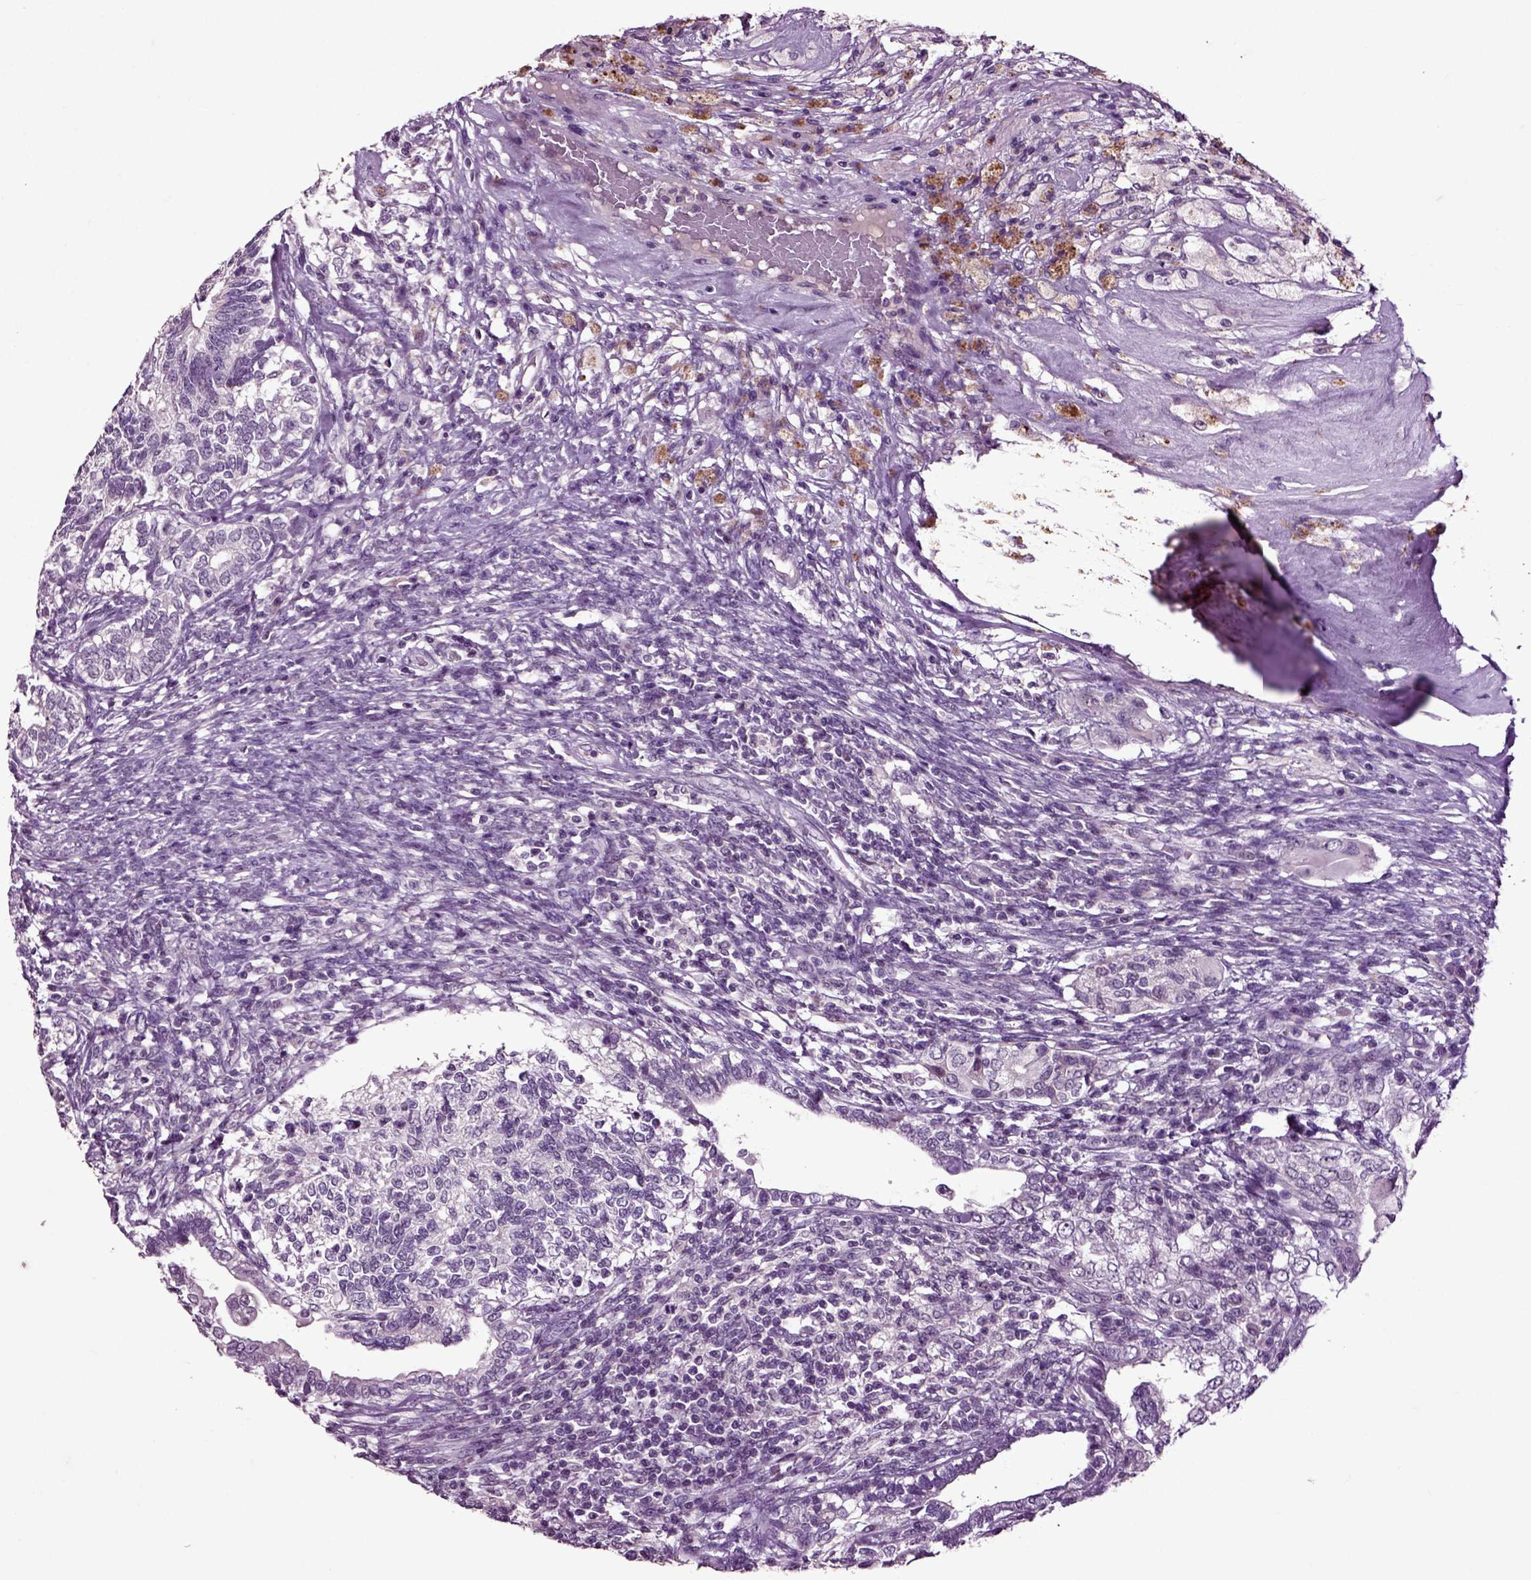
{"staining": {"intensity": "negative", "quantity": "none", "location": "none"}, "tissue": "testis cancer", "cell_type": "Tumor cells", "image_type": "cancer", "snomed": [{"axis": "morphology", "description": "Seminoma, NOS"}, {"axis": "morphology", "description": "Carcinoma, Embryonal, NOS"}, {"axis": "topography", "description": "Testis"}], "caption": "There is no significant positivity in tumor cells of testis cancer.", "gene": "CRHR1", "patient": {"sex": "male", "age": 41}}